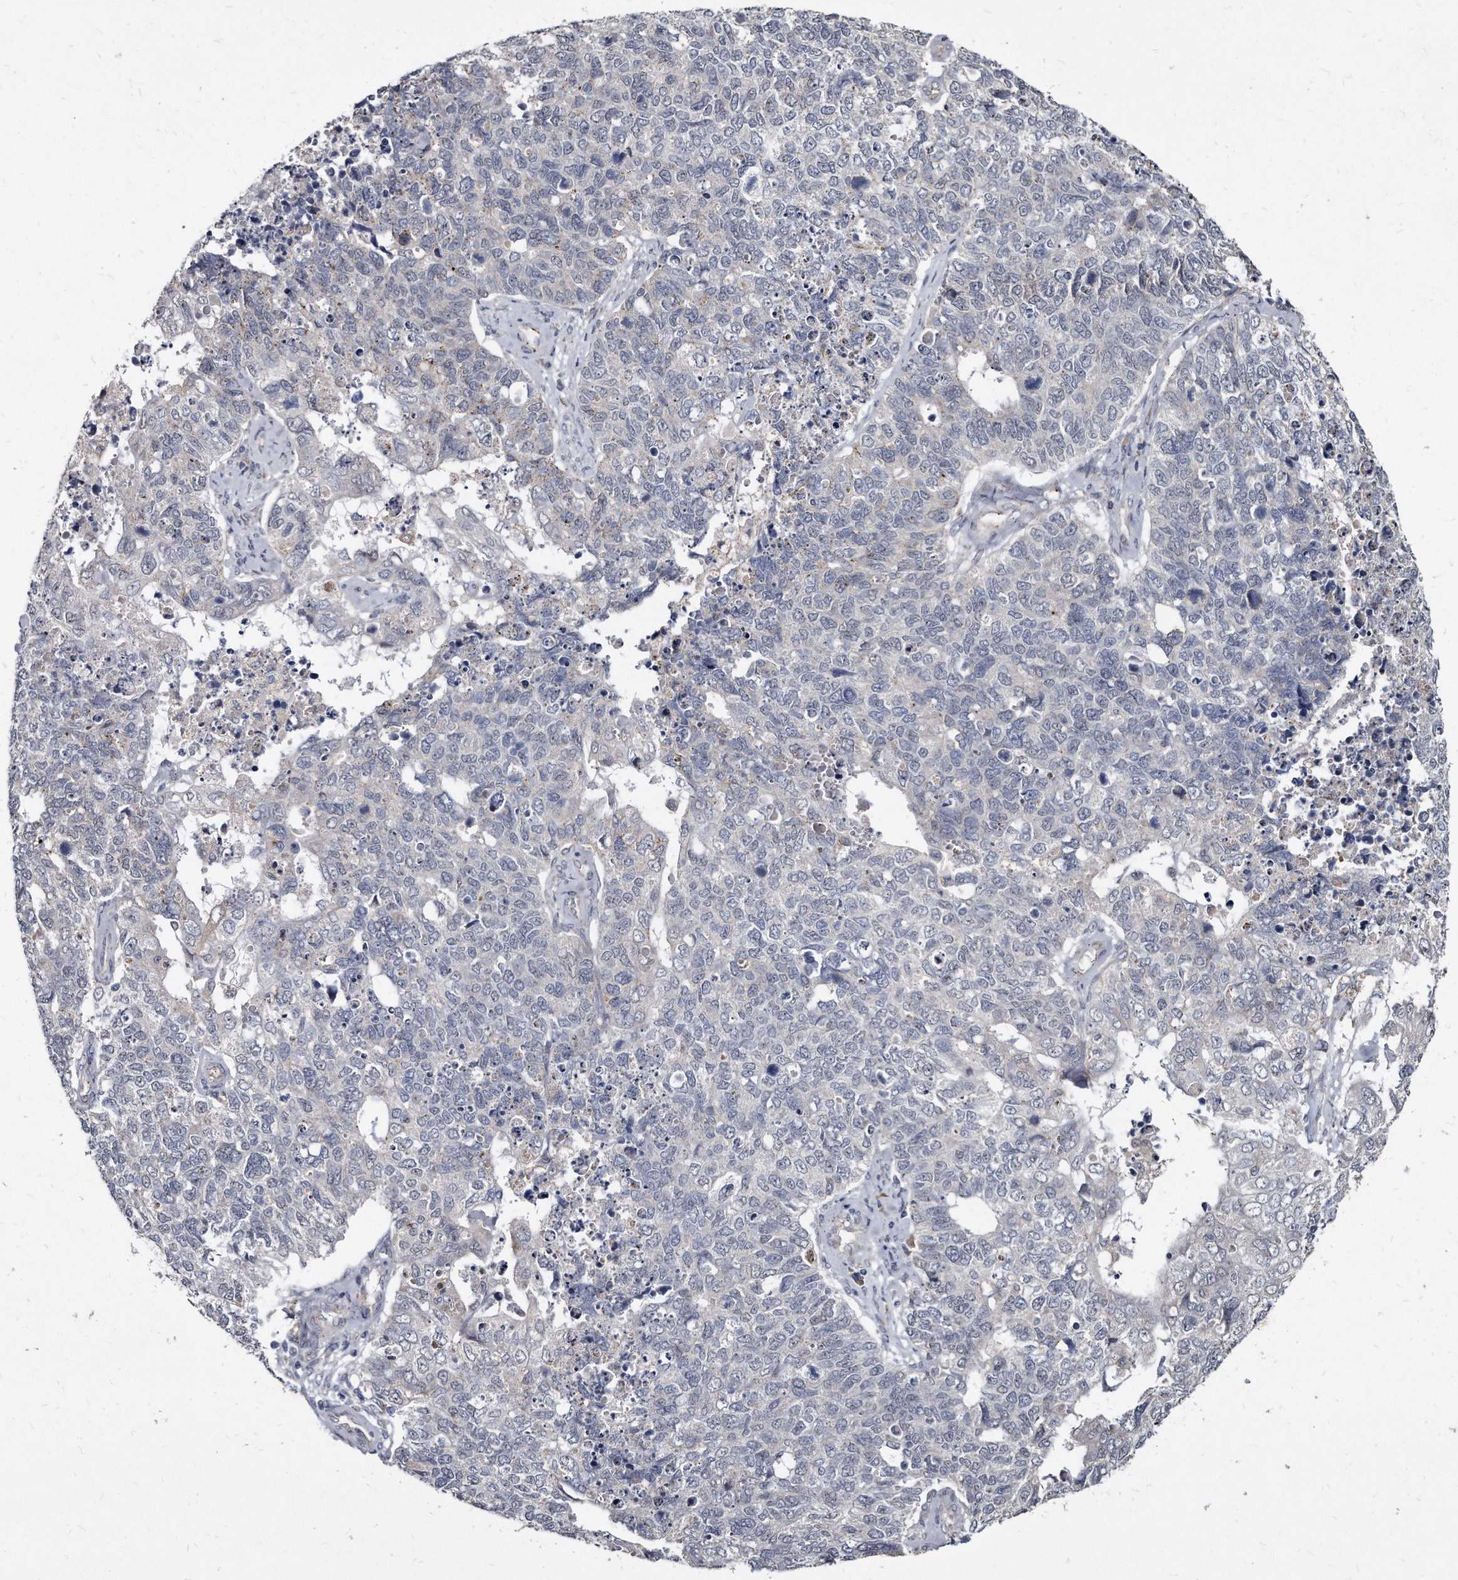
{"staining": {"intensity": "negative", "quantity": "none", "location": "none"}, "tissue": "cervical cancer", "cell_type": "Tumor cells", "image_type": "cancer", "snomed": [{"axis": "morphology", "description": "Squamous cell carcinoma, NOS"}, {"axis": "topography", "description": "Cervix"}], "caption": "The histopathology image shows no significant expression in tumor cells of cervical squamous cell carcinoma.", "gene": "KLHDC3", "patient": {"sex": "female", "age": 63}}